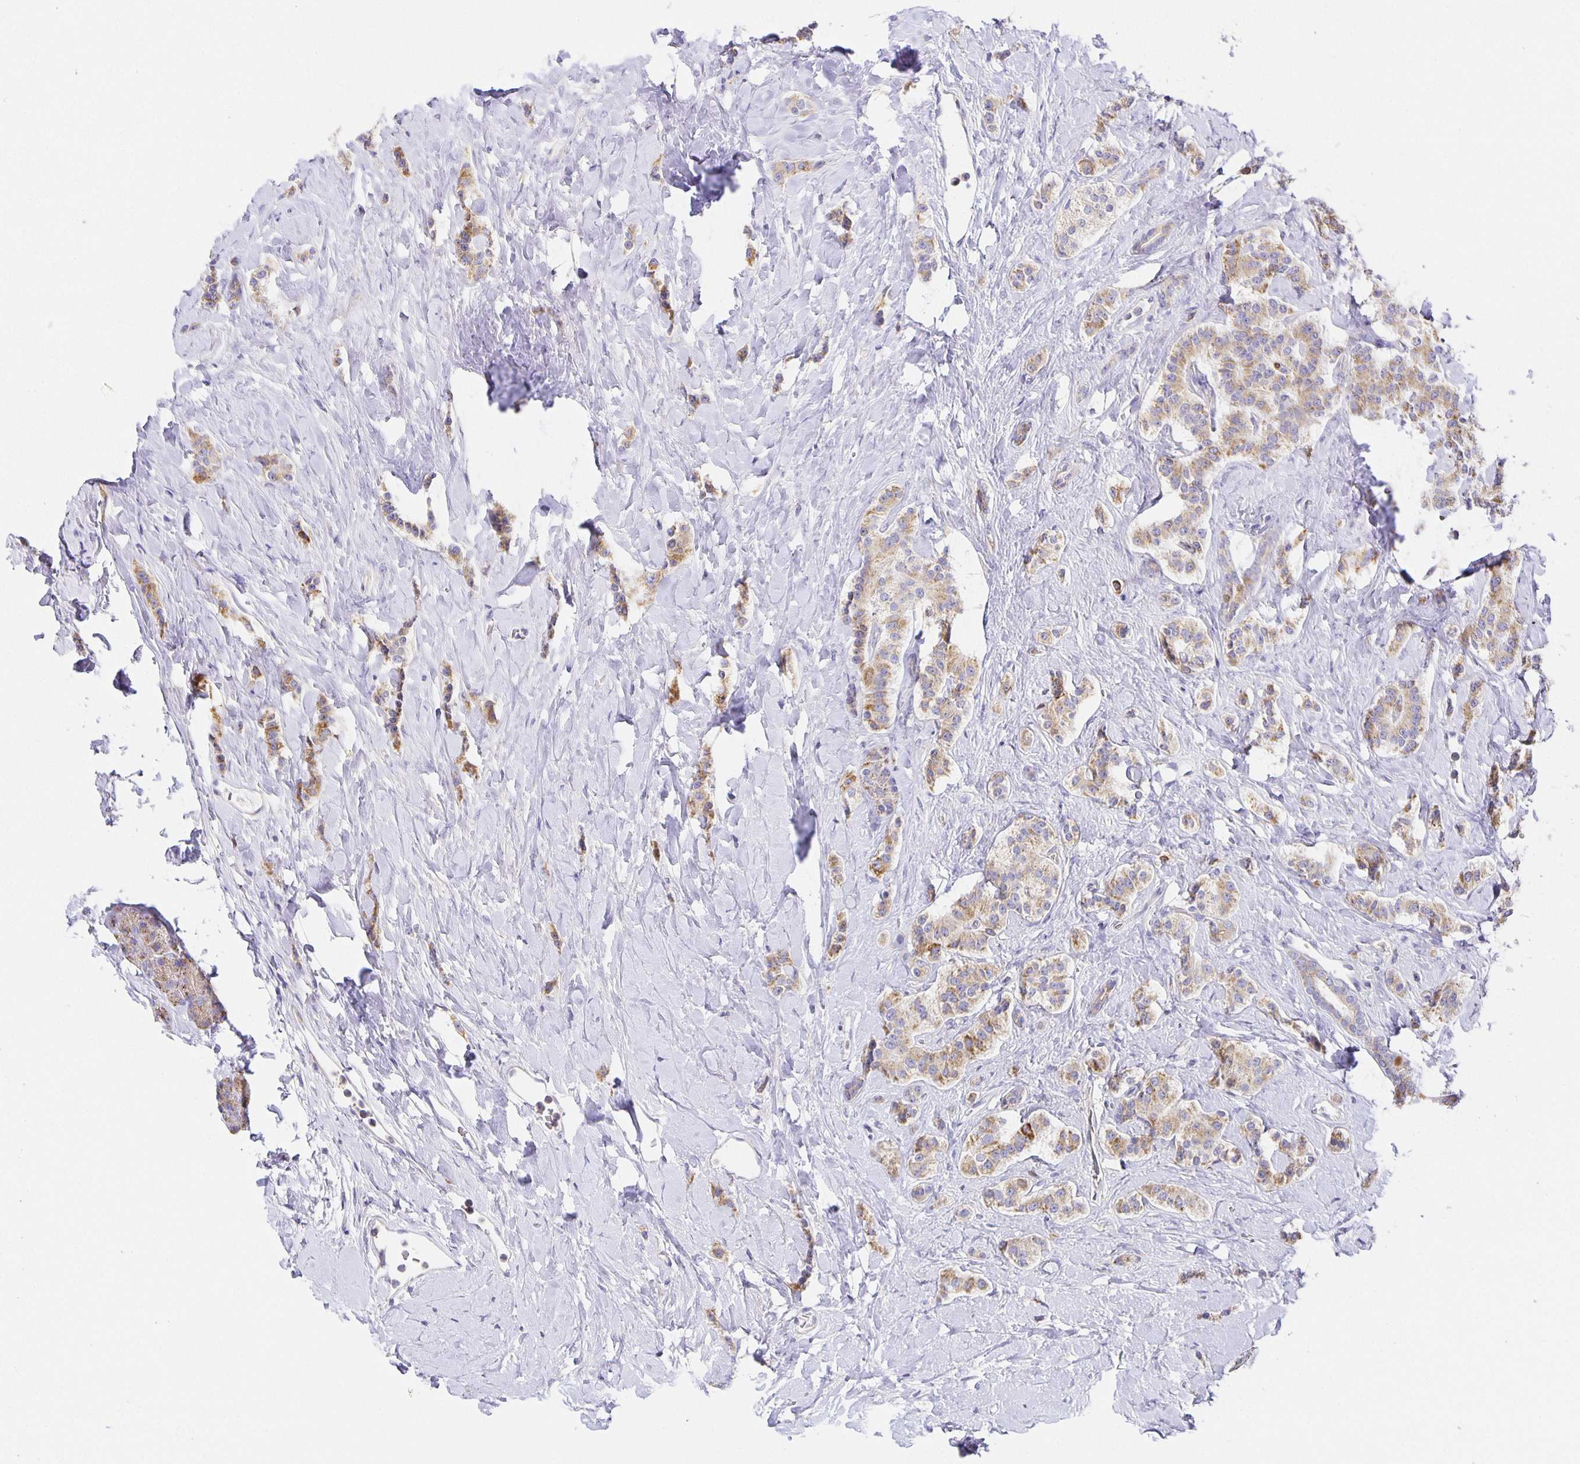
{"staining": {"intensity": "weak", "quantity": ">75%", "location": "cytoplasmic/membranous"}, "tissue": "carcinoid", "cell_type": "Tumor cells", "image_type": "cancer", "snomed": [{"axis": "morphology", "description": "Normal tissue, NOS"}, {"axis": "morphology", "description": "Carcinoid, malignant, NOS"}, {"axis": "topography", "description": "Pancreas"}], "caption": "IHC (DAB) staining of carcinoid exhibits weak cytoplasmic/membranous protein staining in approximately >75% of tumor cells.", "gene": "FLRT3", "patient": {"sex": "male", "age": 36}}